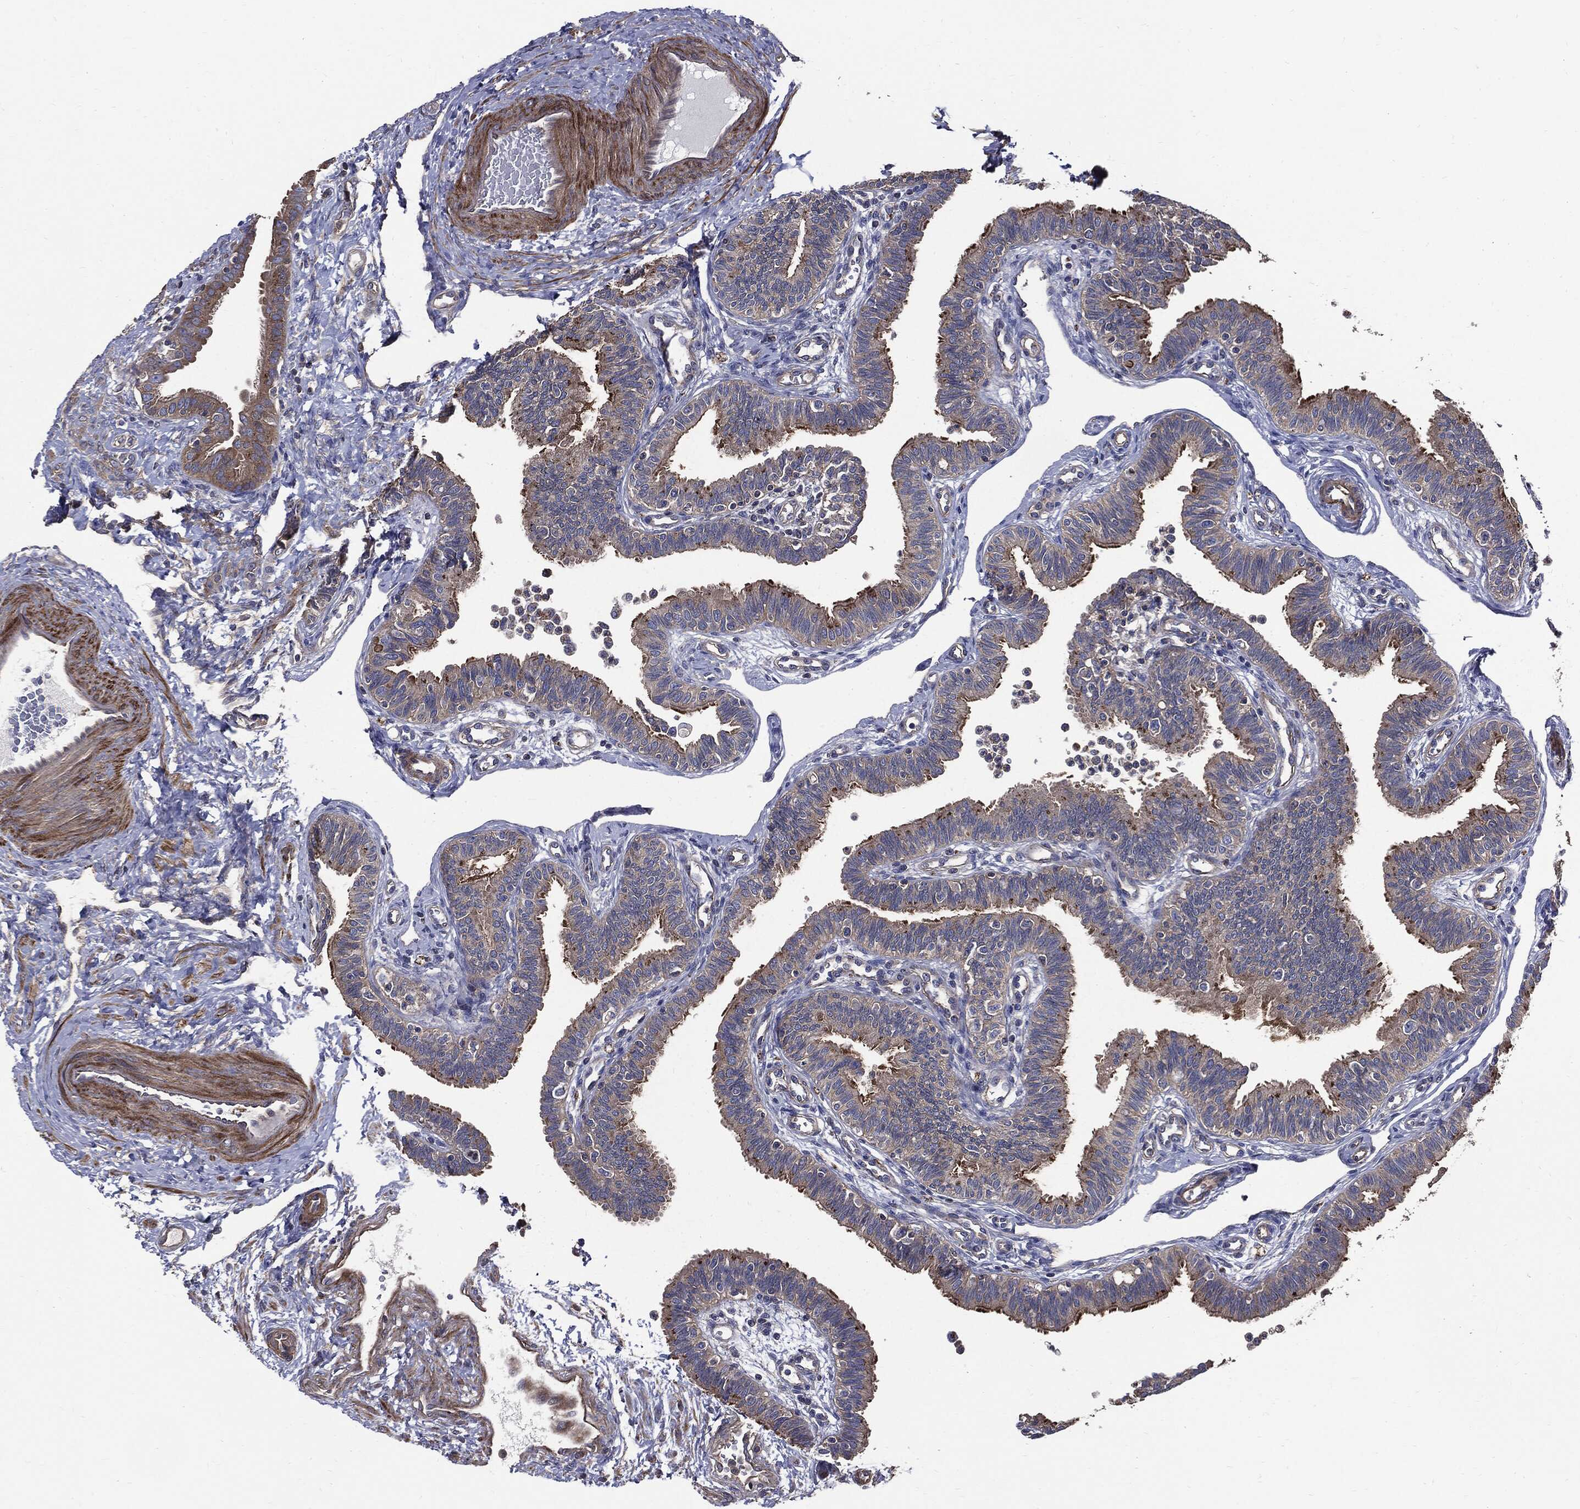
{"staining": {"intensity": "strong", "quantity": "<25%", "location": "cytoplasmic/membranous"}, "tissue": "fallopian tube", "cell_type": "Glandular cells", "image_type": "normal", "snomed": [{"axis": "morphology", "description": "Normal tissue, NOS"}, {"axis": "topography", "description": "Fallopian tube"}], "caption": "A photomicrograph of human fallopian tube stained for a protein exhibits strong cytoplasmic/membranous brown staining in glandular cells. The staining is performed using DAB brown chromogen to label protein expression. The nuclei are counter-stained blue using hematoxylin.", "gene": "PDCD6IP", "patient": {"sex": "female", "age": 36}}